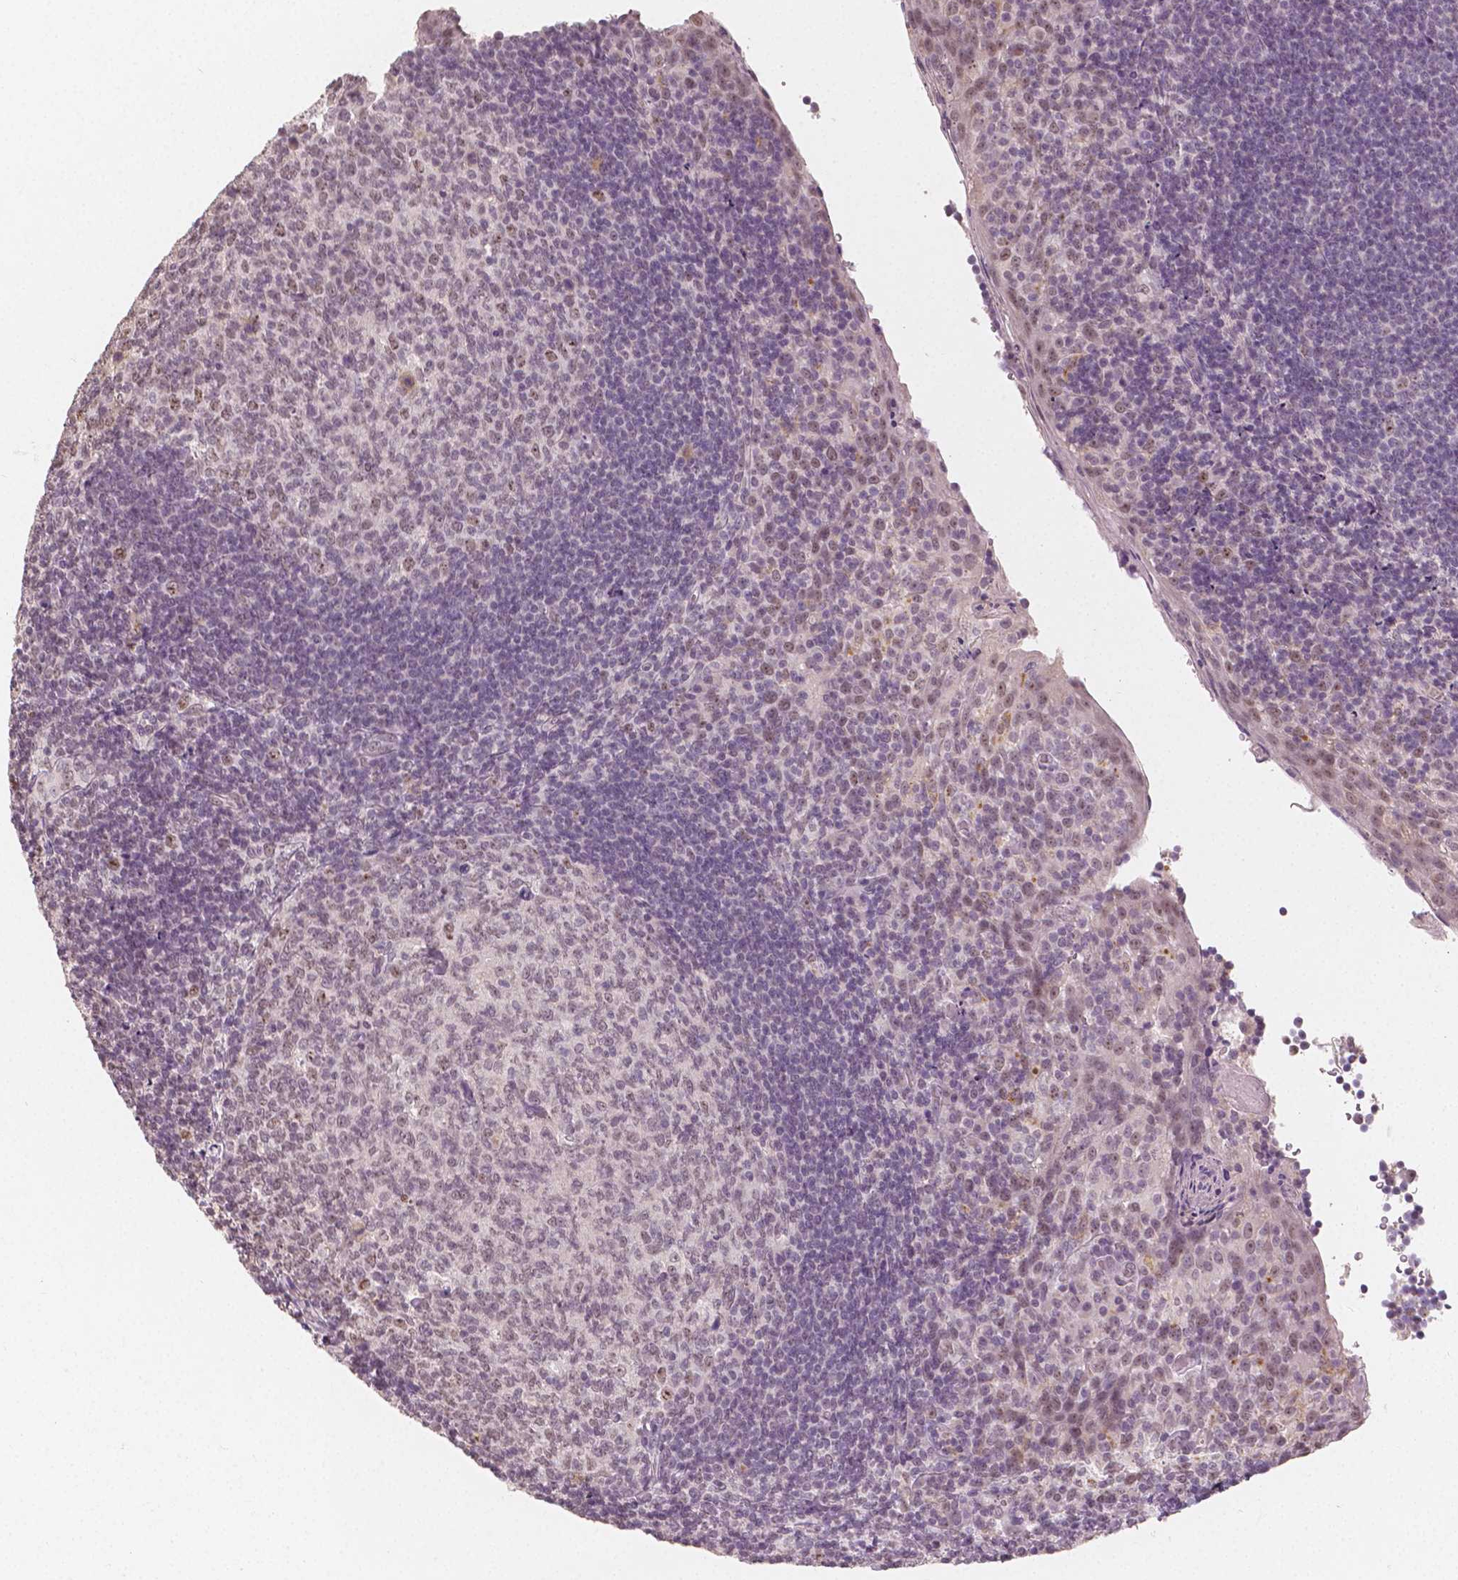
{"staining": {"intensity": "weak", "quantity": "25%-75%", "location": "nuclear"}, "tissue": "tonsil", "cell_type": "Germinal center cells", "image_type": "normal", "snomed": [{"axis": "morphology", "description": "Normal tissue, NOS"}, {"axis": "topography", "description": "Tonsil"}], "caption": "Protein analysis of normal tonsil shows weak nuclear staining in about 25%-75% of germinal center cells. (DAB IHC, brown staining for protein, blue staining for nuclei).", "gene": "NOLC1", "patient": {"sex": "female", "age": 10}}